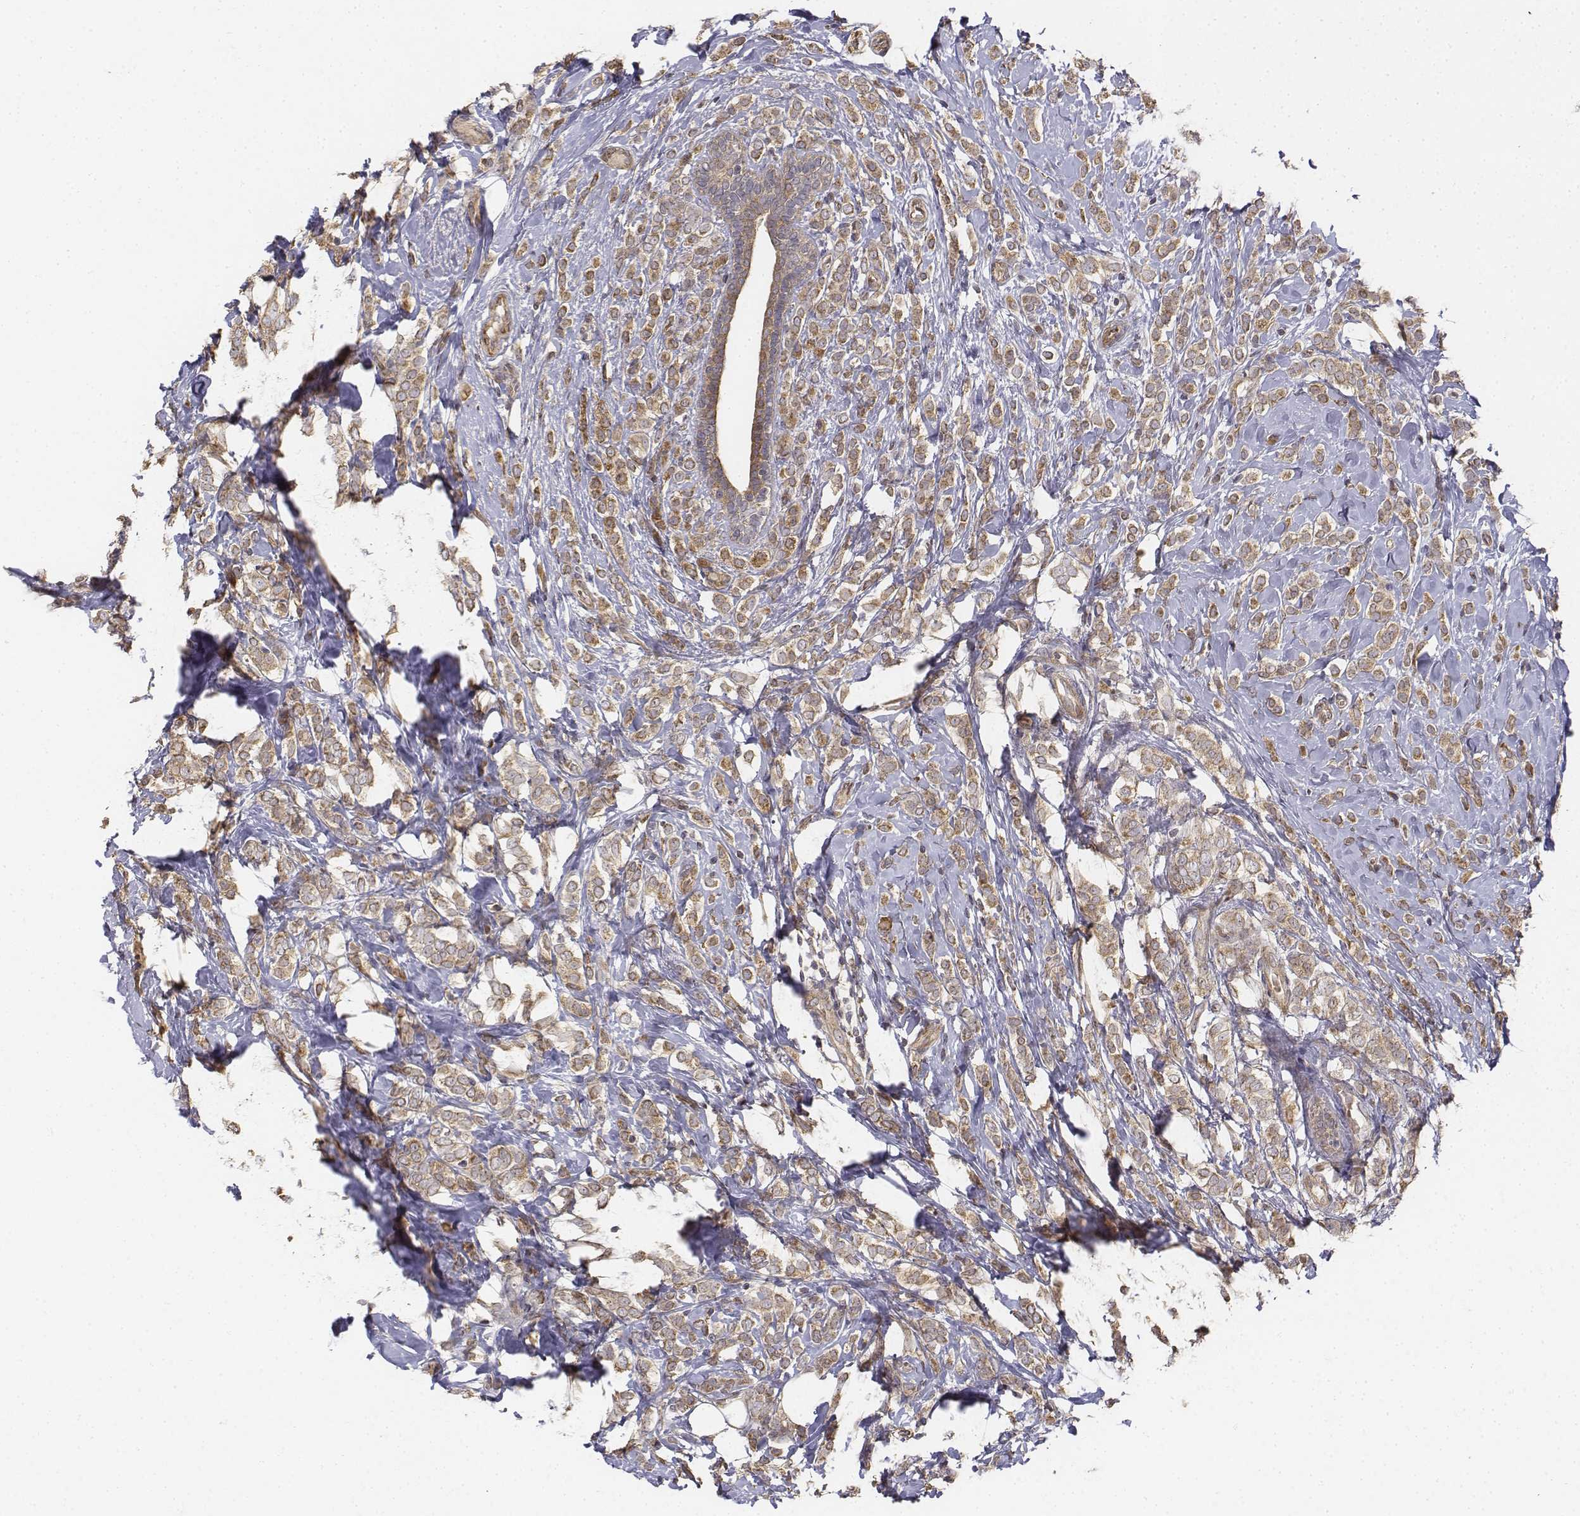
{"staining": {"intensity": "moderate", "quantity": ">75%", "location": "cytoplasmic/membranous"}, "tissue": "breast cancer", "cell_type": "Tumor cells", "image_type": "cancer", "snomed": [{"axis": "morphology", "description": "Lobular carcinoma"}, {"axis": "topography", "description": "Breast"}], "caption": "A brown stain shows moderate cytoplasmic/membranous positivity of a protein in breast cancer (lobular carcinoma) tumor cells. Using DAB (brown) and hematoxylin (blue) stains, captured at high magnification using brightfield microscopy.", "gene": "FBXO21", "patient": {"sex": "female", "age": 49}}